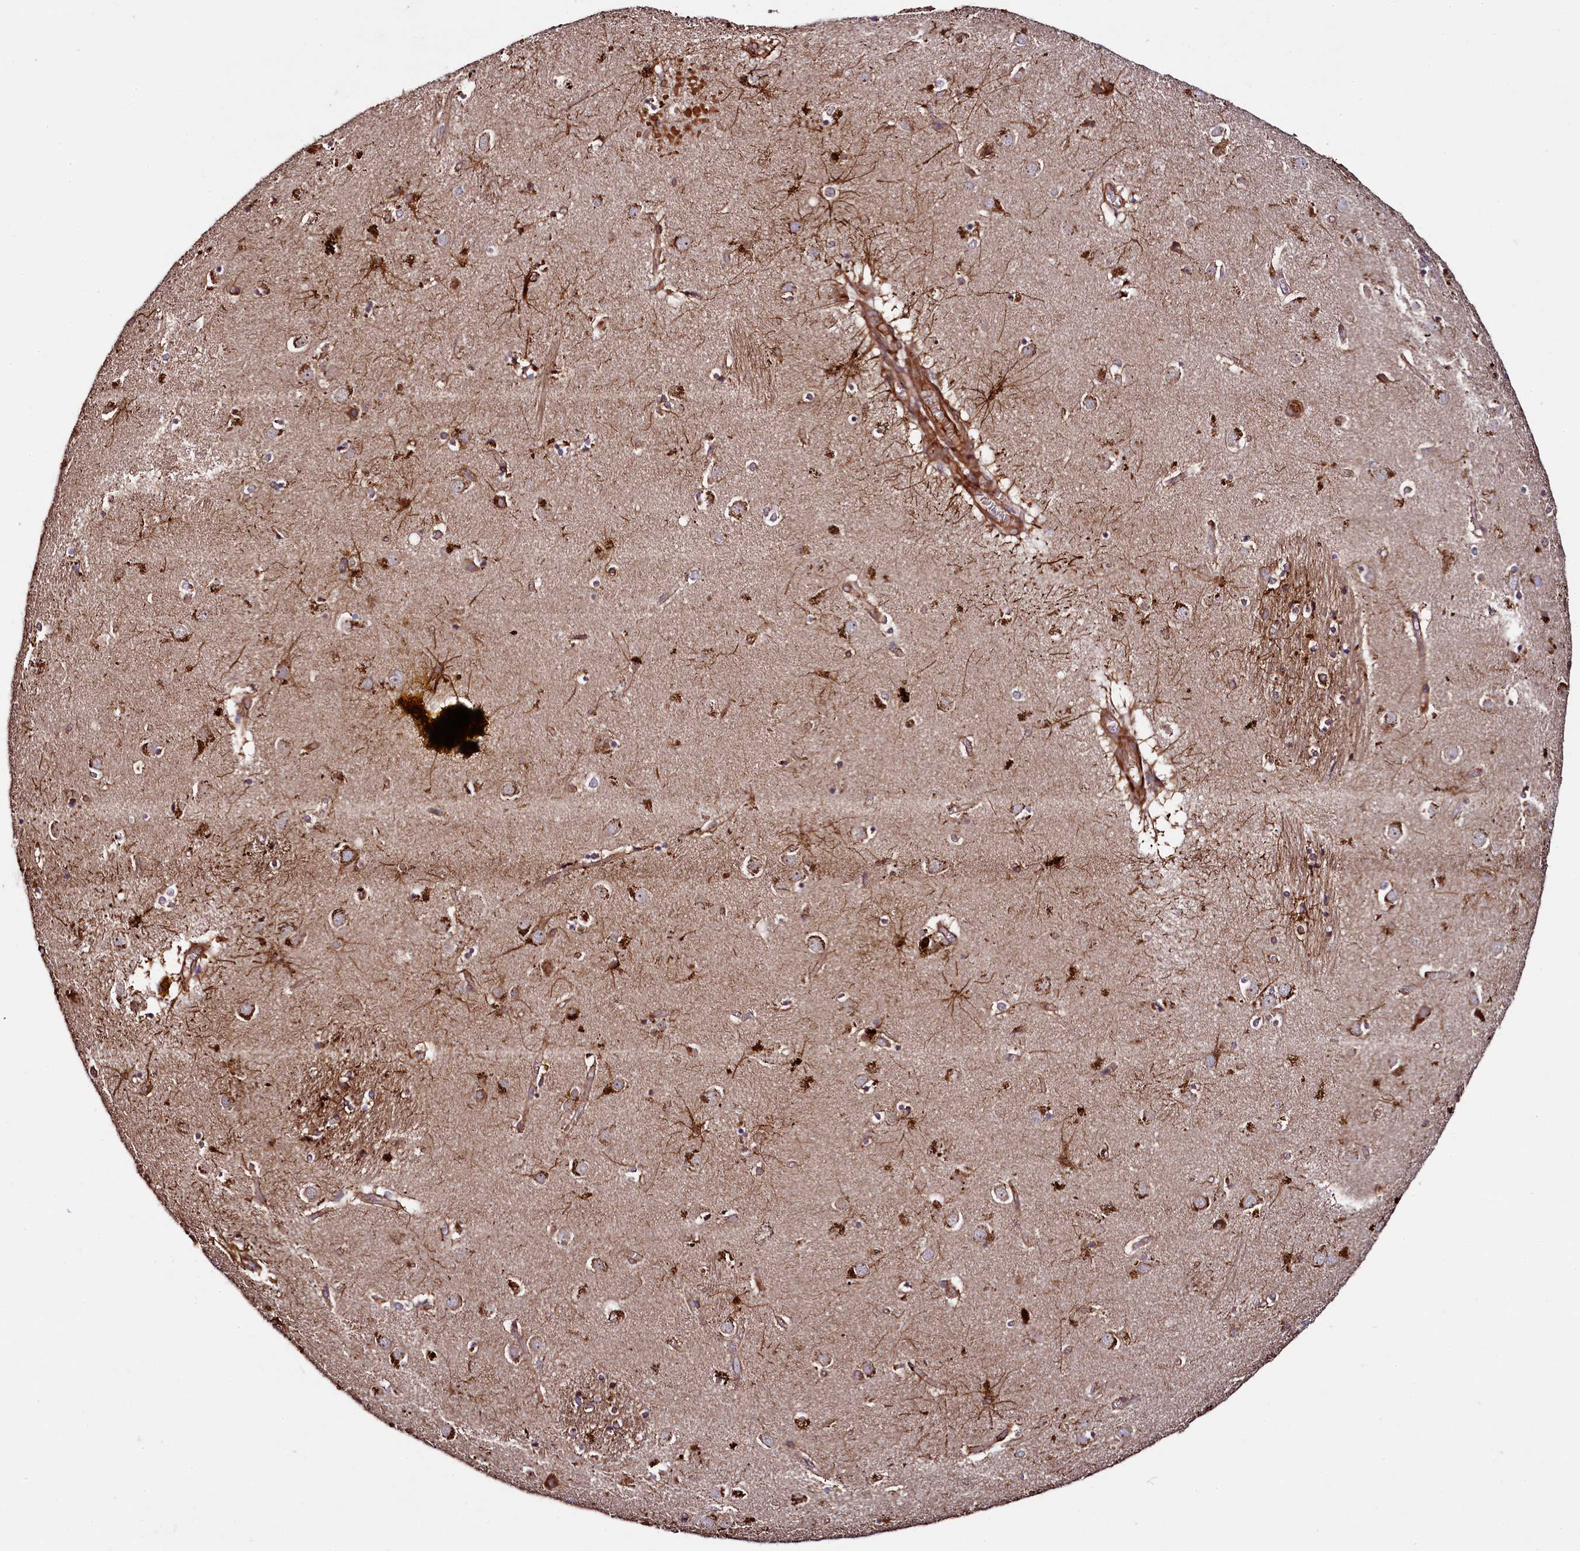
{"staining": {"intensity": "moderate", "quantity": "25%-75%", "location": "cytoplasmic/membranous"}, "tissue": "caudate", "cell_type": "Glial cells", "image_type": "normal", "snomed": [{"axis": "morphology", "description": "Normal tissue, NOS"}, {"axis": "topography", "description": "Lateral ventricle wall"}], "caption": "The immunohistochemical stain labels moderate cytoplasmic/membranous staining in glial cells of normal caudate.", "gene": "CCDC102A", "patient": {"sex": "male", "age": 70}}